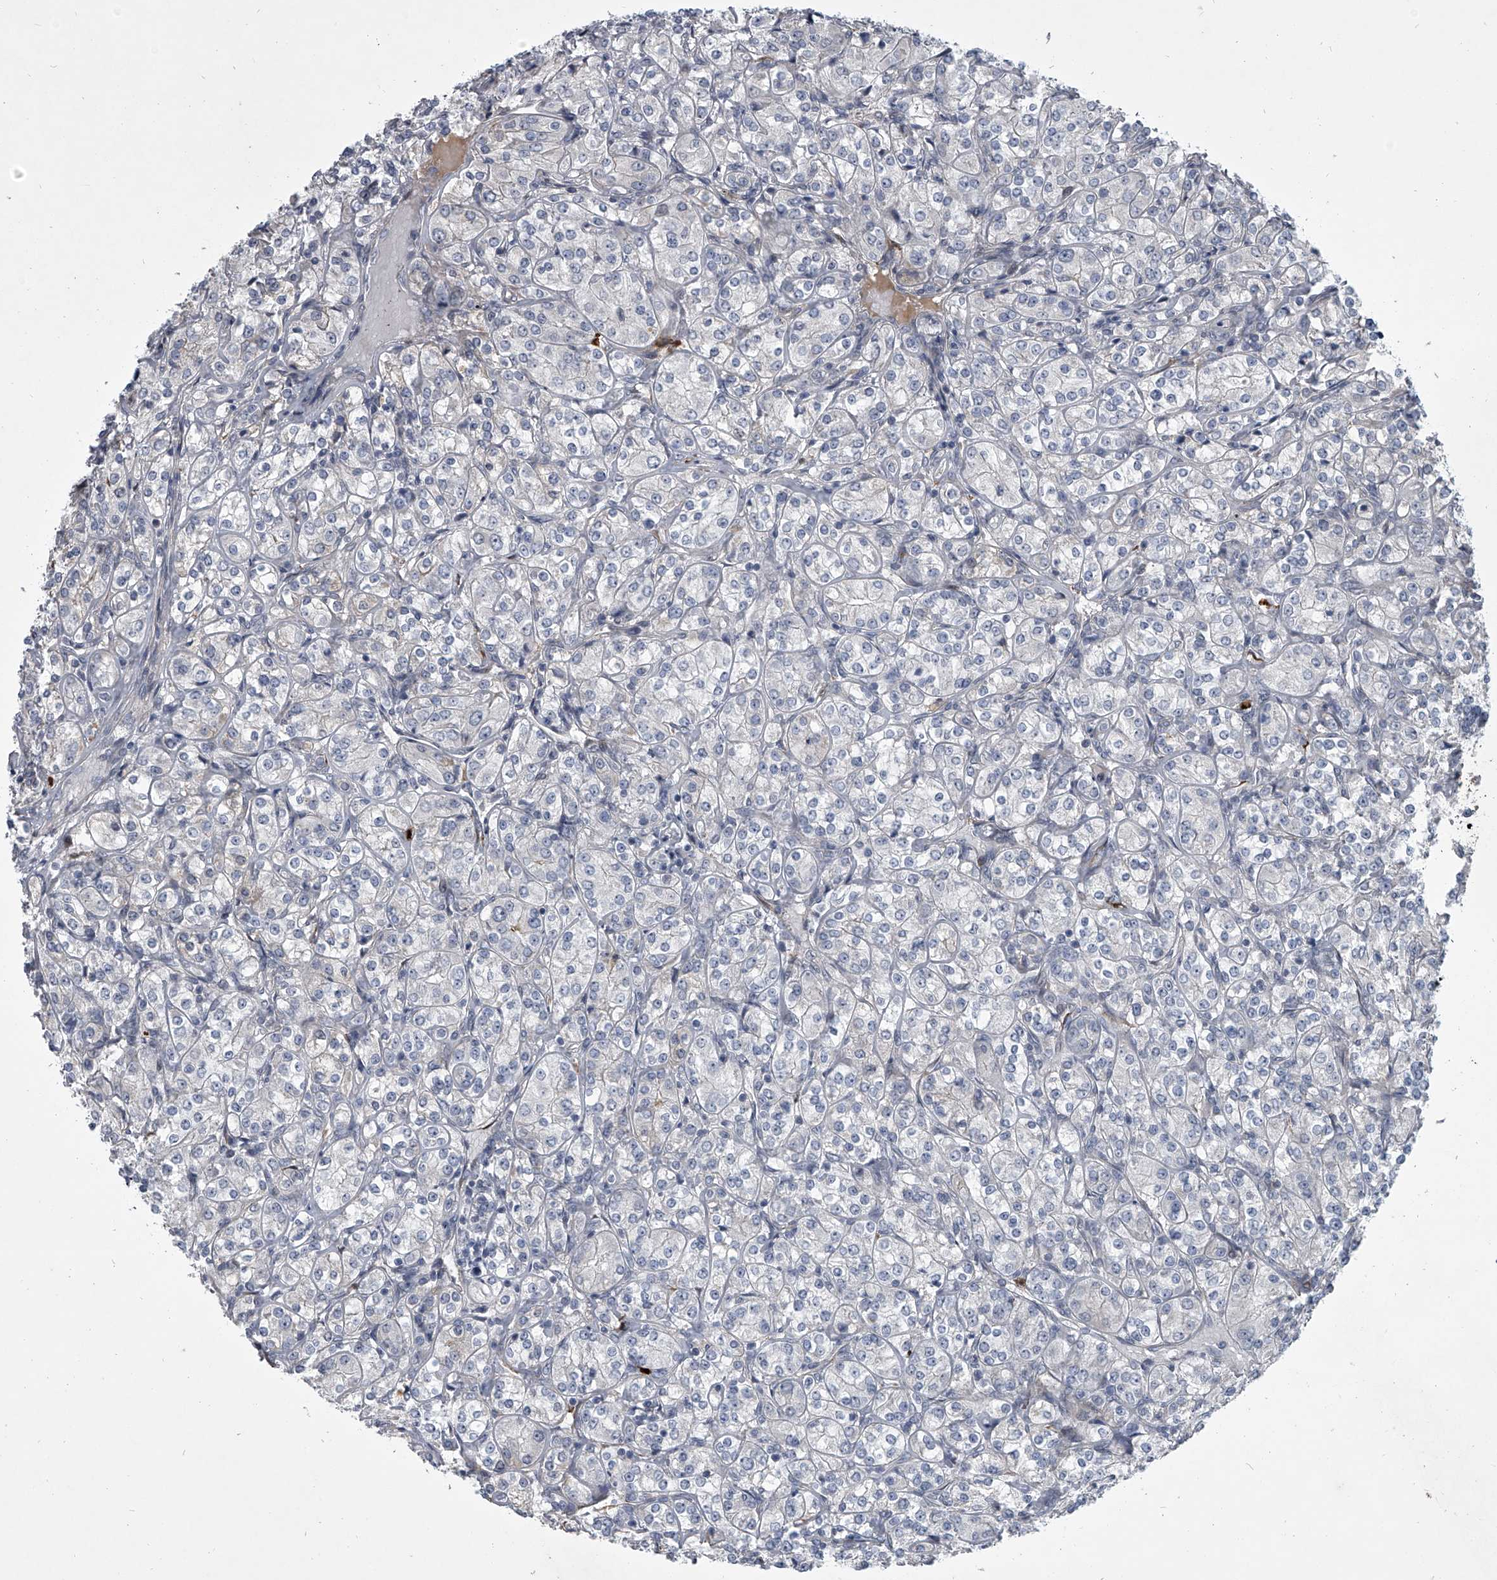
{"staining": {"intensity": "negative", "quantity": "none", "location": "none"}, "tissue": "renal cancer", "cell_type": "Tumor cells", "image_type": "cancer", "snomed": [{"axis": "morphology", "description": "Adenocarcinoma, NOS"}, {"axis": "topography", "description": "Kidney"}], "caption": "DAB (3,3'-diaminobenzidine) immunohistochemical staining of renal adenocarcinoma demonstrates no significant positivity in tumor cells. (Stains: DAB (3,3'-diaminobenzidine) immunohistochemistry (IHC) with hematoxylin counter stain, Microscopy: brightfield microscopy at high magnification).", "gene": "HEATR6", "patient": {"sex": "male", "age": 77}}